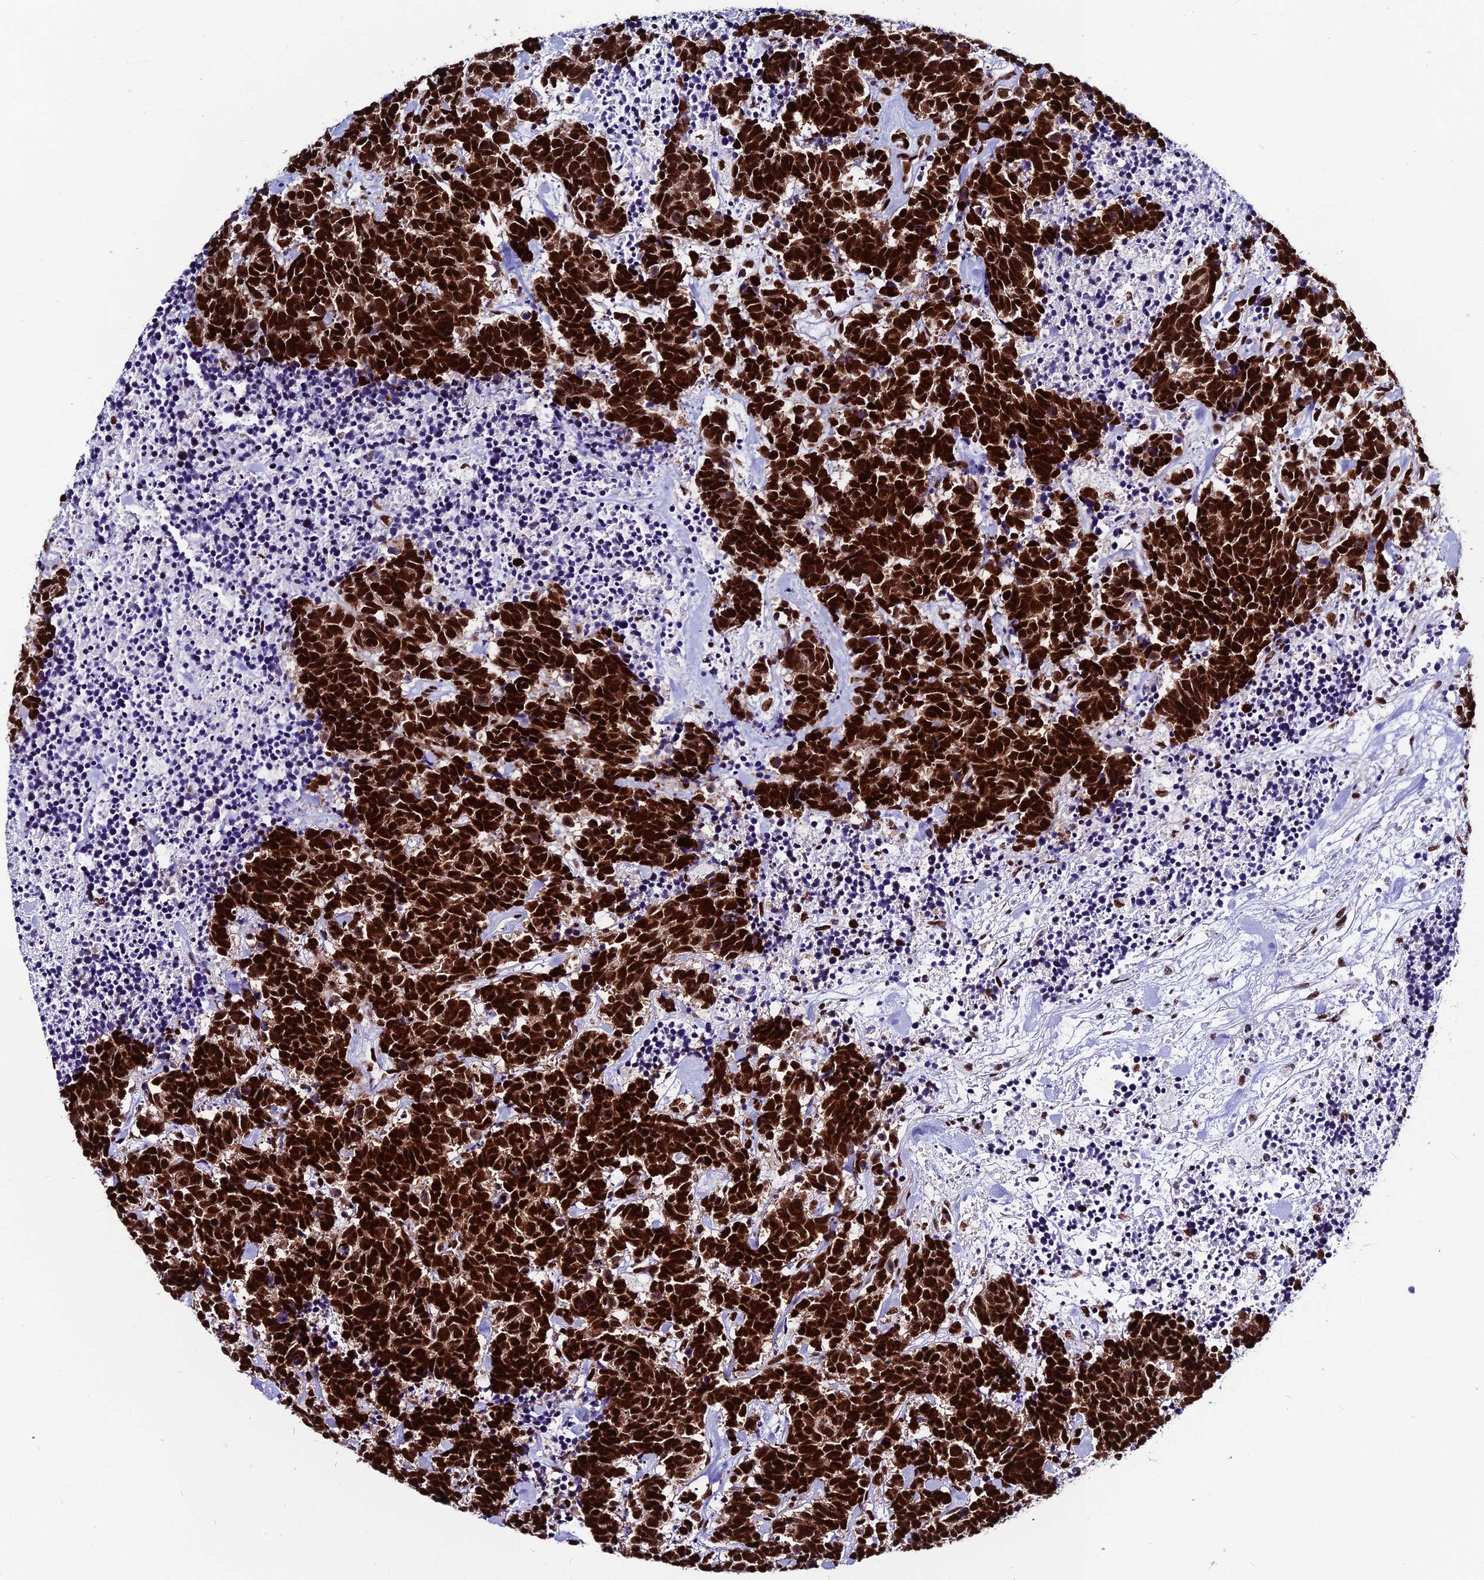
{"staining": {"intensity": "strong", "quantity": ">75%", "location": "nuclear"}, "tissue": "carcinoid", "cell_type": "Tumor cells", "image_type": "cancer", "snomed": [{"axis": "morphology", "description": "Carcinoma, NOS"}, {"axis": "morphology", "description": "Carcinoid, malignant, NOS"}, {"axis": "topography", "description": "Prostate"}], "caption": "This is an image of immunohistochemistry (IHC) staining of carcinoid, which shows strong expression in the nuclear of tumor cells.", "gene": "HNRNPH1", "patient": {"sex": "male", "age": 57}}